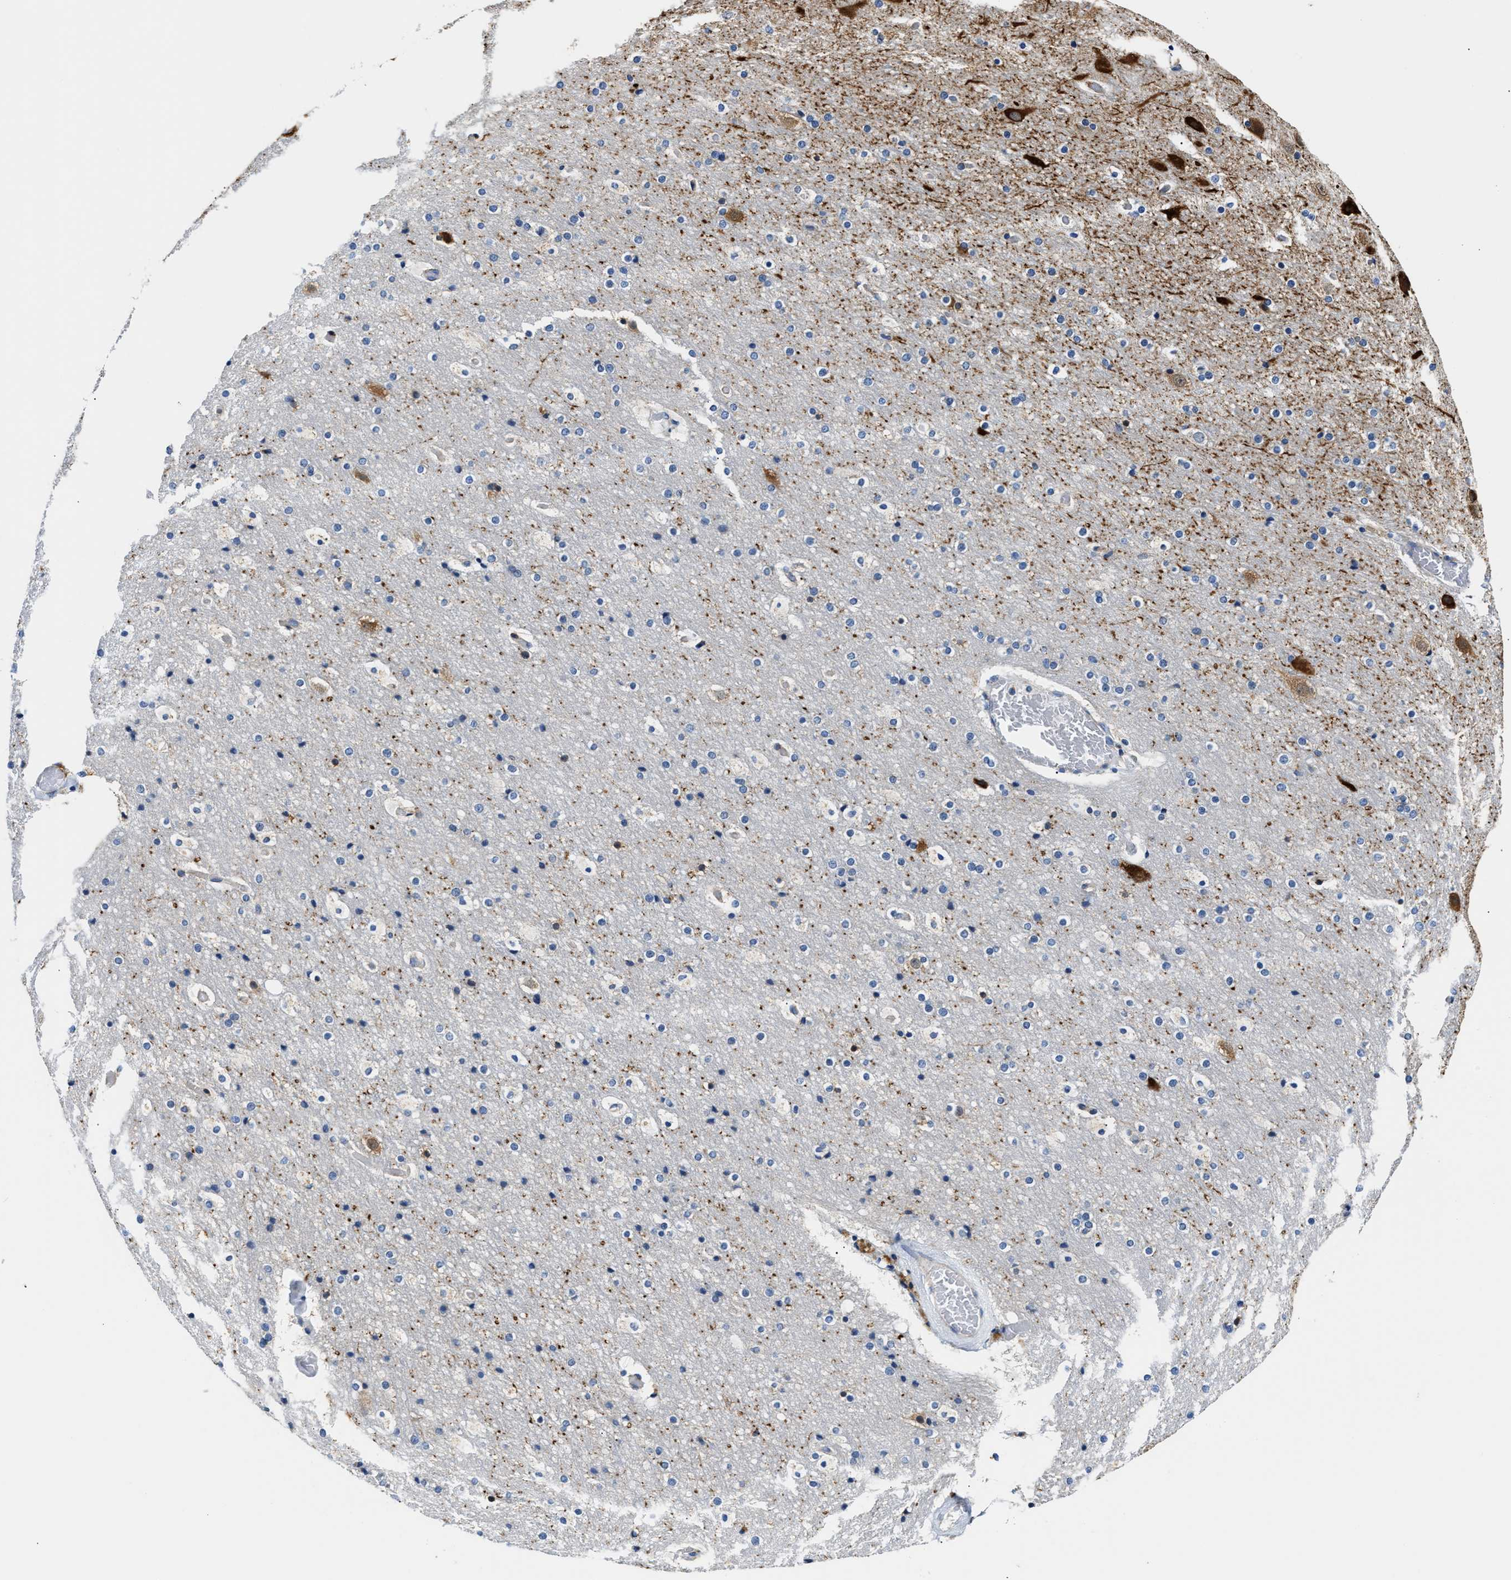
{"staining": {"intensity": "negative", "quantity": "none", "location": "none"}, "tissue": "cerebral cortex", "cell_type": "Endothelial cells", "image_type": "normal", "snomed": [{"axis": "morphology", "description": "Normal tissue, NOS"}, {"axis": "topography", "description": "Cerebral cortex"}], "caption": "High magnification brightfield microscopy of unremarkable cerebral cortex stained with DAB (3,3'-diaminobenzidine) (brown) and counterstained with hematoxylin (blue): endothelial cells show no significant staining. (Brightfield microscopy of DAB immunohistochemistry (IHC) at high magnification).", "gene": "ACADVL", "patient": {"sex": "male", "age": 57}}